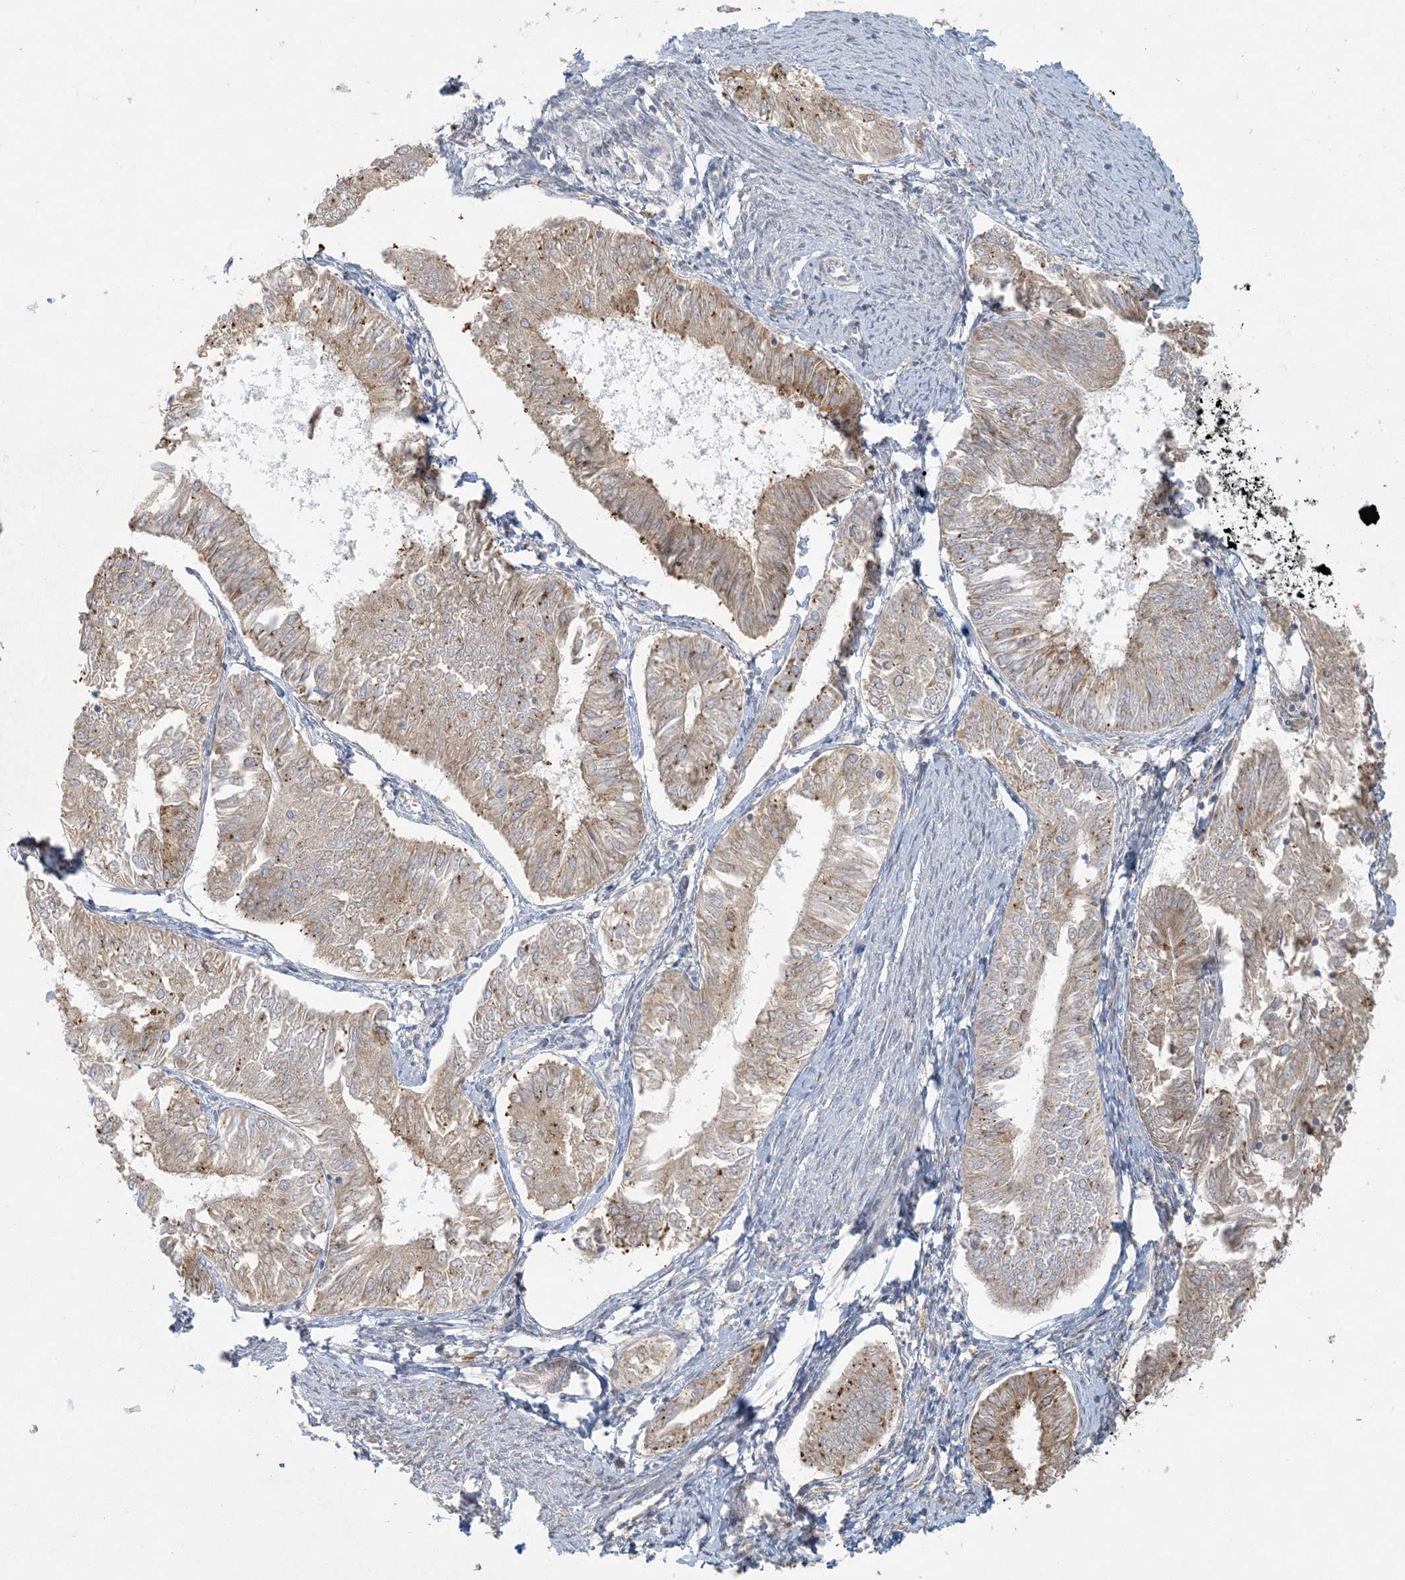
{"staining": {"intensity": "moderate", "quantity": ">75%", "location": "cytoplasmic/membranous"}, "tissue": "endometrial cancer", "cell_type": "Tumor cells", "image_type": "cancer", "snomed": [{"axis": "morphology", "description": "Adenocarcinoma, NOS"}, {"axis": "topography", "description": "Endometrium"}], "caption": "This is a histology image of immunohistochemistry (IHC) staining of adenocarcinoma (endometrial), which shows moderate staining in the cytoplasmic/membranous of tumor cells.", "gene": "HACL1", "patient": {"sex": "female", "age": 58}}